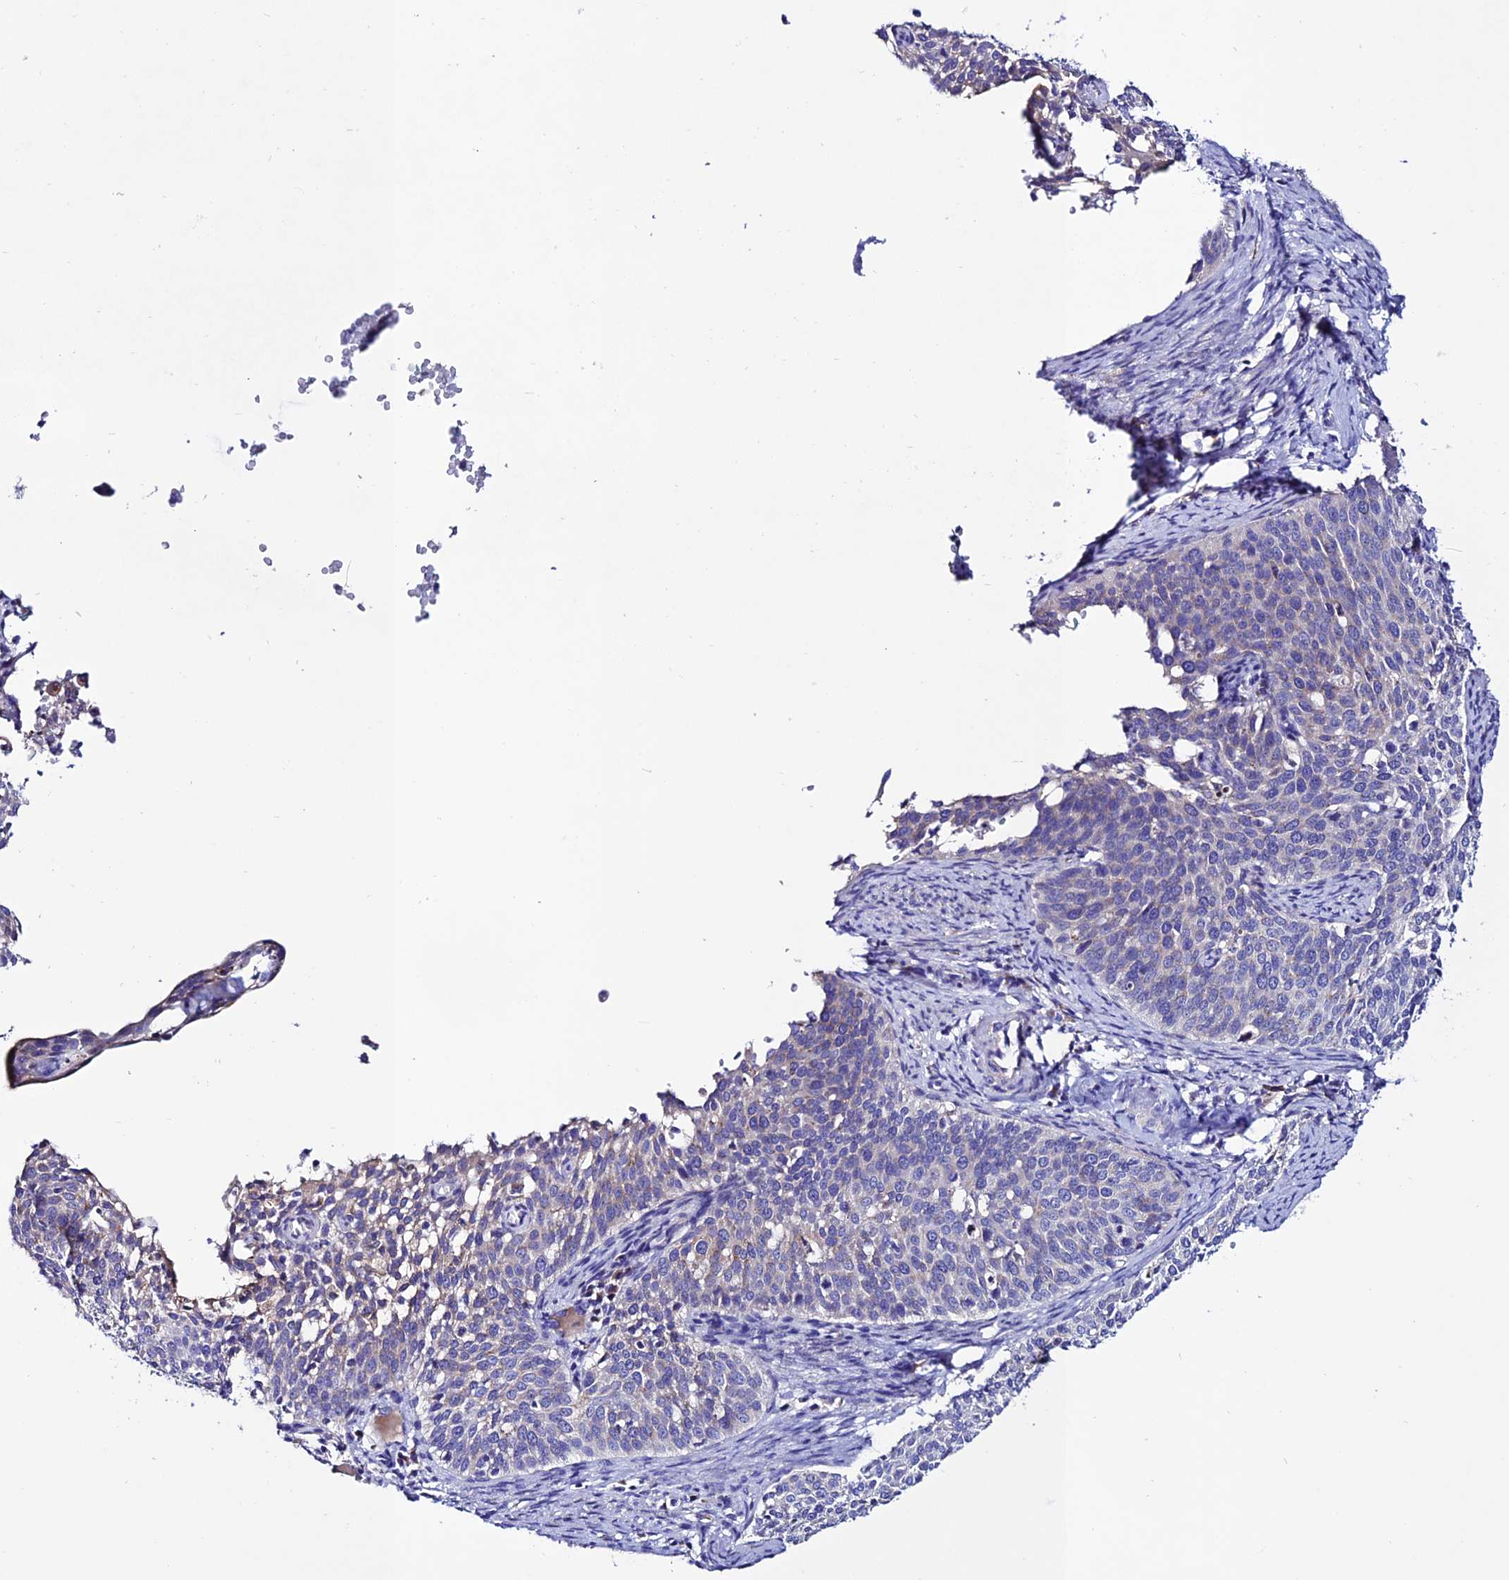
{"staining": {"intensity": "weak", "quantity": "<25%", "location": "cytoplasmic/membranous"}, "tissue": "cervical cancer", "cell_type": "Tumor cells", "image_type": "cancer", "snomed": [{"axis": "morphology", "description": "Squamous cell carcinoma, NOS"}, {"axis": "topography", "description": "Cervix"}], "caption": "DAB (3,3'-diaminobenzidine) immunohistochemical staining of cervical cancer (squamous cell carcinoma) demonstrates no significant expression in tumor cells.", "gene": "OR51Q1", "patient": {"sex": "female", "age": 44}}